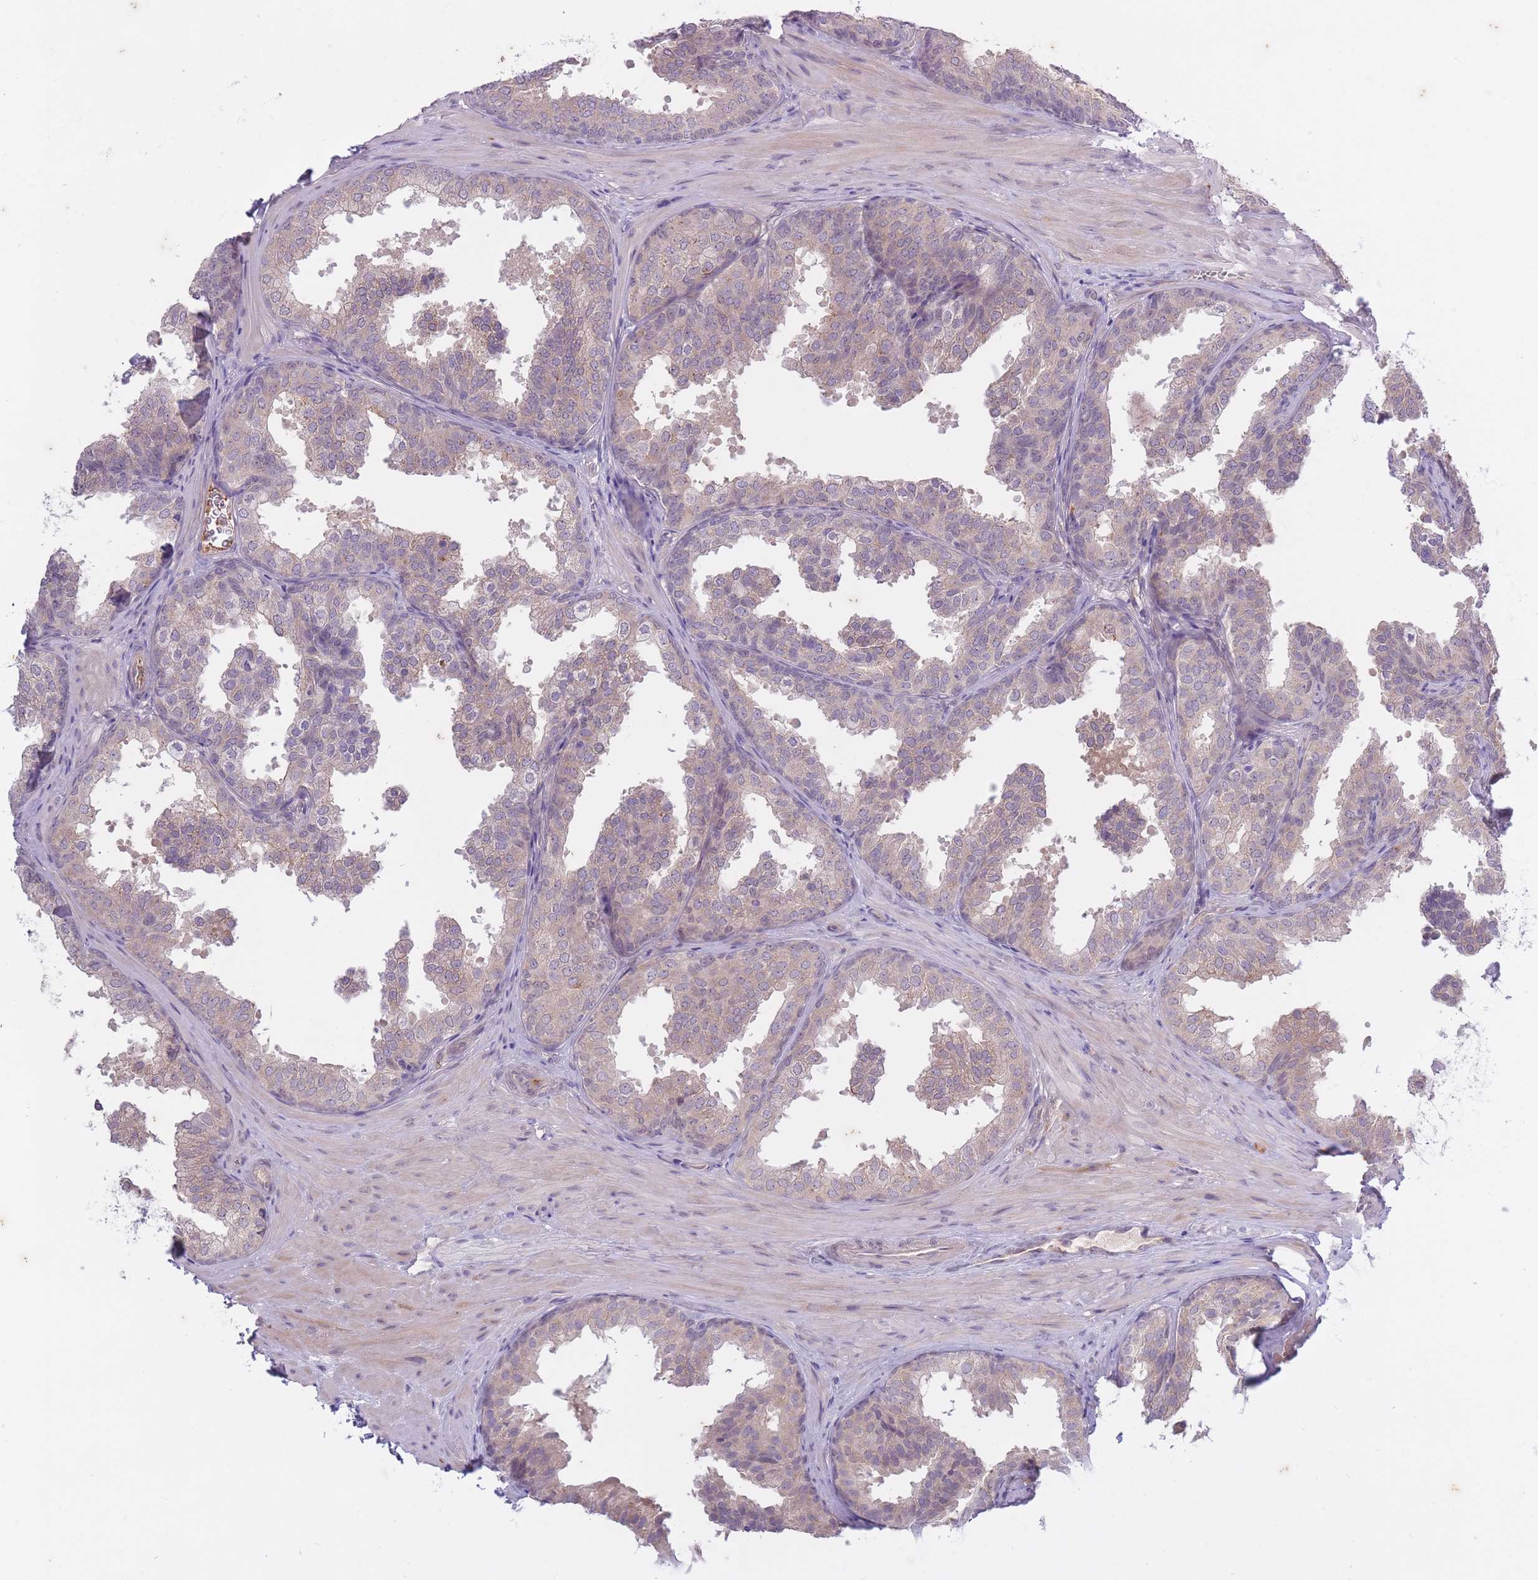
{"staining": {"intensity": "weak", "quantity": "25%-75%", "location": "cytoplasmic/membranous"}, "tissue": "prostate", "cell_type": "Glandular cells", "image_type": "normal", "snomed": [{"axis": "morphology", "description": "Normal tissue, NOS"}, {"axis": "topography", "description": "Prostate"}], "caption": "Weak cytoplasmic/membranous protein positivity is identified in approximately 25%-75% of glandular cells in prostate. The protein of interest is shown in brown color, while the nuclei are stained blue.", "gene": "ARPIN", "patient": {"sex": "male", "age": 37}}